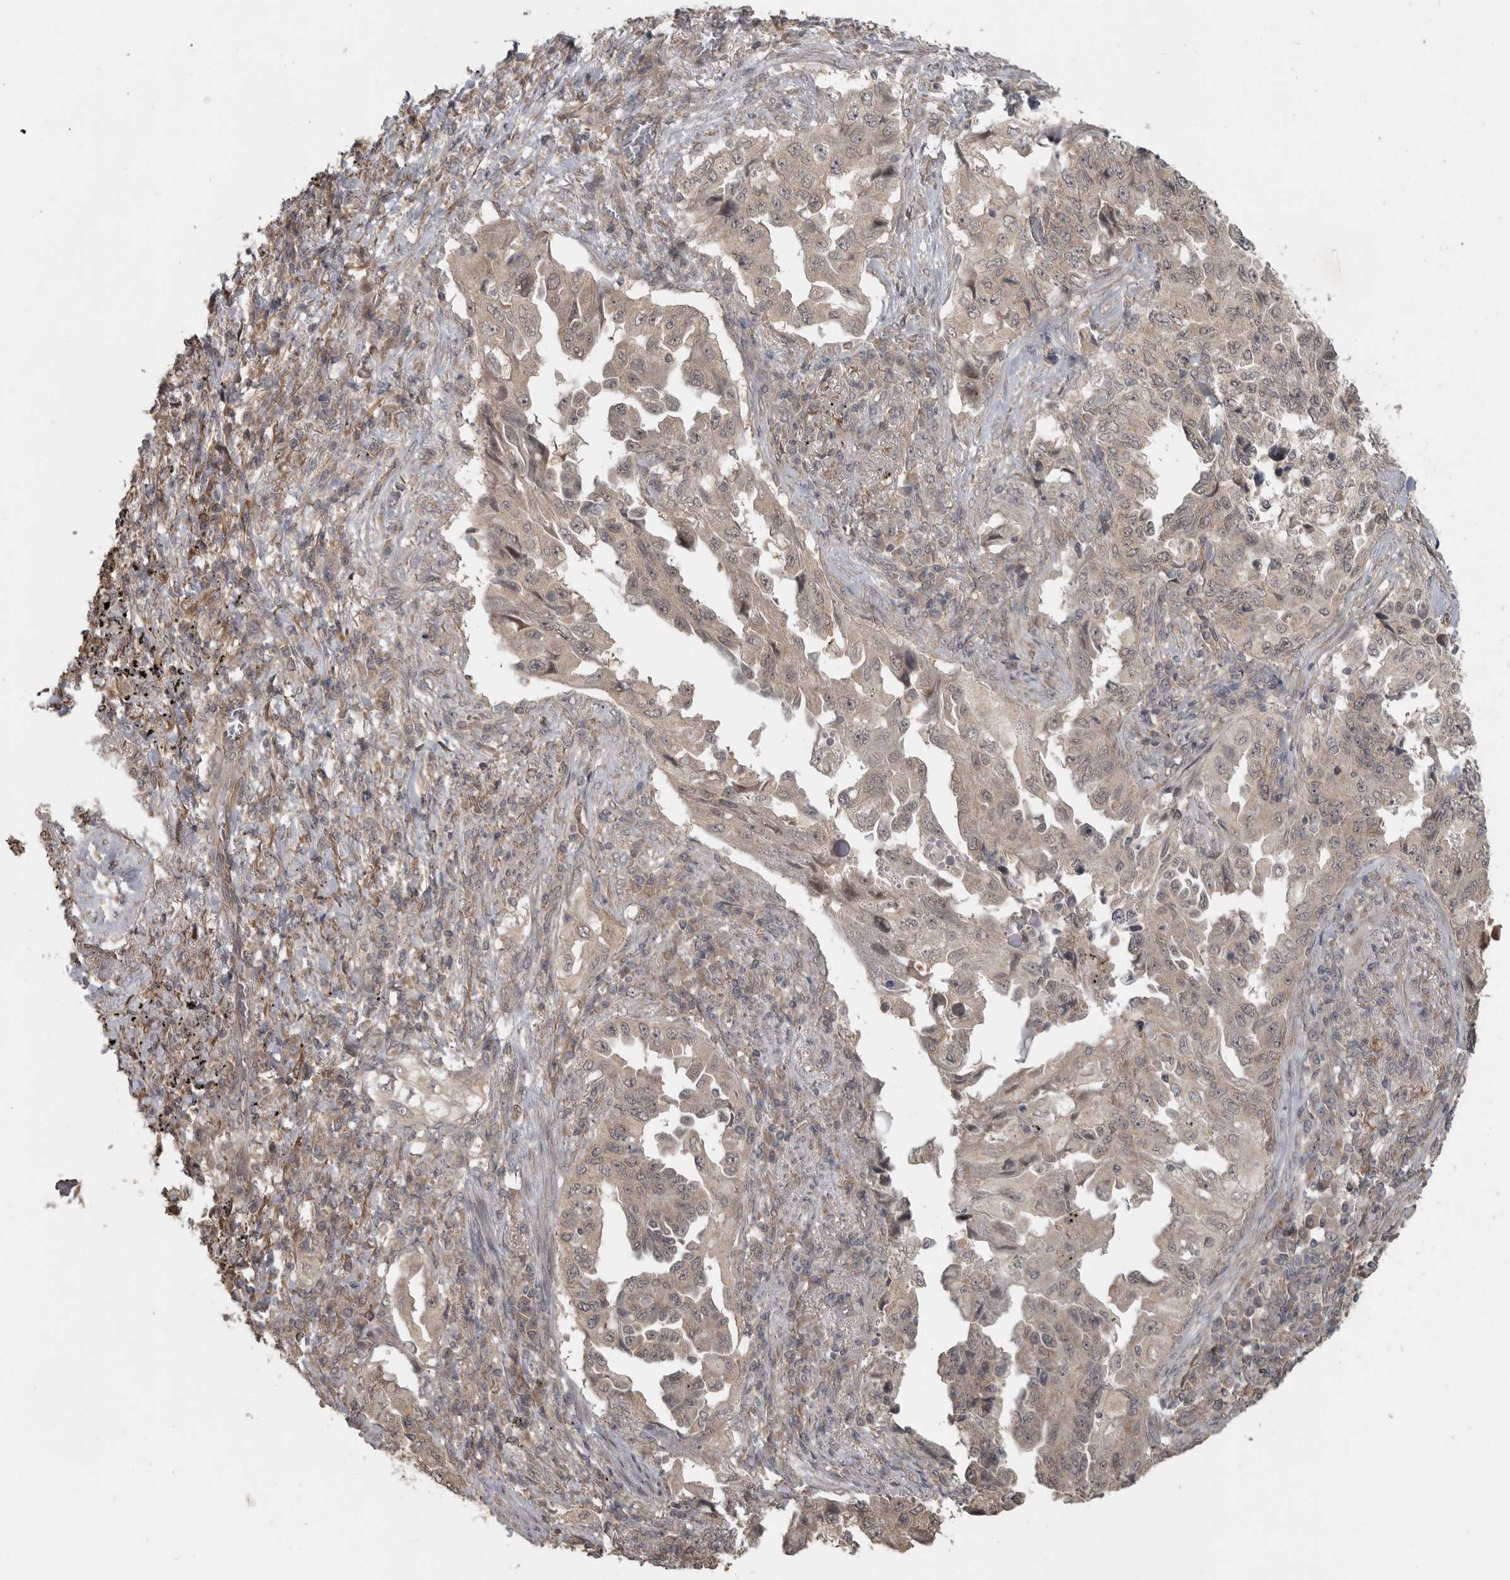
{"staining": {"intensity": "weak", "quantity": "<25%", "location": "cytoplasmic/membranous"}, "tissue": "lung cancer", "cell_type": "Tumor cells", "image_type": "cancer", "snomed": [{"axis": "morphology", "description": "Adenocarcinoma, NOS"}, {"axis": "topography", "description": "Lung"}], "caption": "IHC of human adenocarcinoma (lung) demonstrates no expression in tumor cells.", "gene": "LLGL1", "patient": {"sex": "female", "age": 51}}